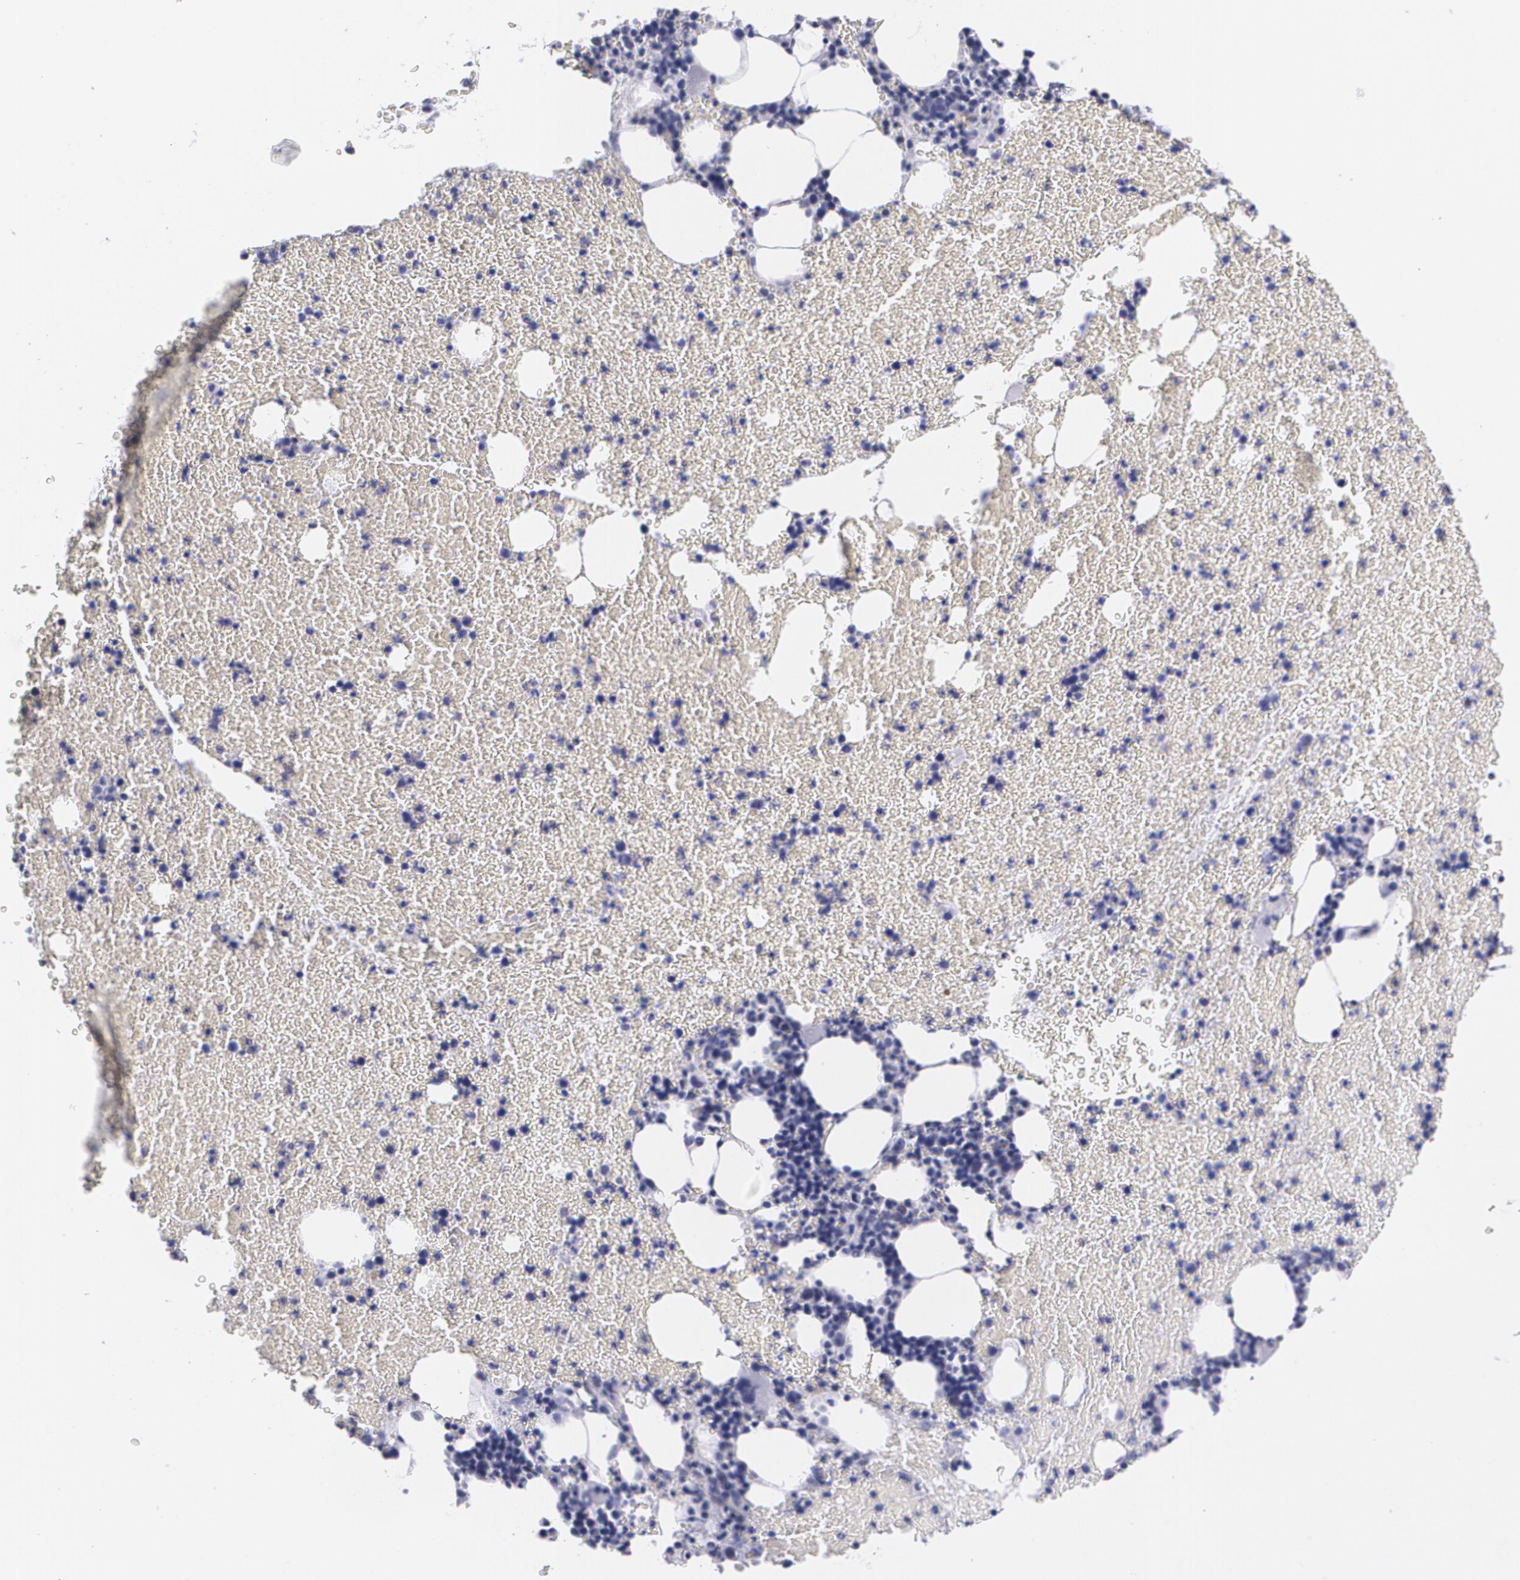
{"staining": {"intensity": "weak", "quantity": "<25%", "location": "cytoplasmic/membranous"}, "tissue": "bone marrow", "cell_type": "Hematopoietic cells", "image_type": "normal", "snomed": [{"axis": "morphology", "description": "Normal tissue, NOS"}, {"axis": "topography", "description": "Bone marrow"}], "caption": "Immunohistochemical staining of unremarkable human bone marrow demonstrates no significant staining in hematopoietic cells.", "gene": "TP53", "patient": {"sex": "female", "age": 84}}